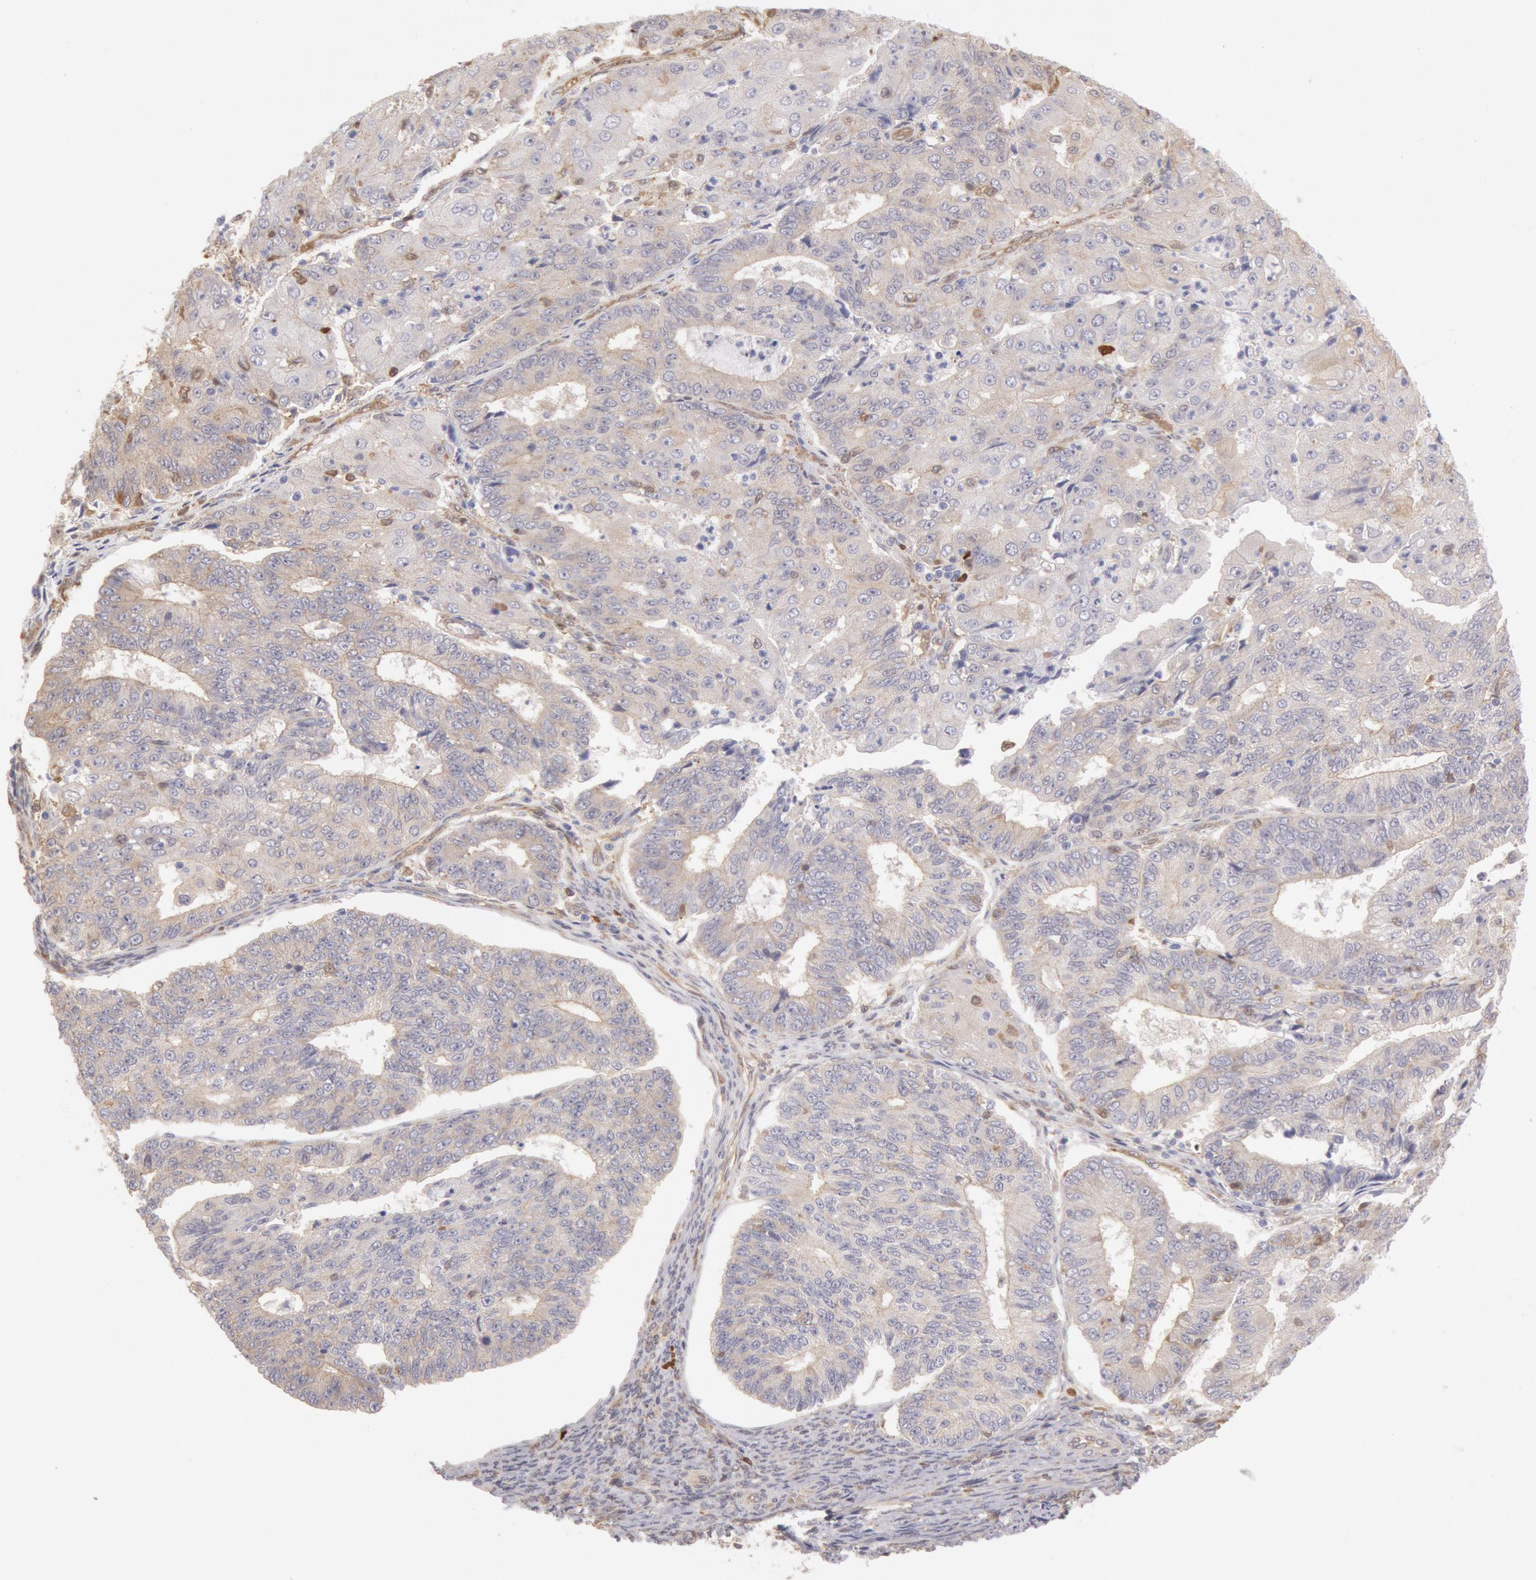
{"staining": {"intensity": "weak", "quantity": "25%-75%", "location": "cytoplasmic/membranous"}, "tissue": "endometrial cancer", "cell_type": "Tumor cells", "image_type": "cancer", "snomed": [{"axis": "morphology", "description": "Adenocarcinoma, NOS"}, {"axis": "topography", "description": "Endometrium"}], "caption": "A histopathology image showing weak cytoplasmic/membranous expression in approximately 25%-75% of tumor cells in endometrial adenocarcinoma, as visualized by brown immunohistochemical staining.", "gene": "CCDC50", "patient": {"sex": "female", "age": 56}}